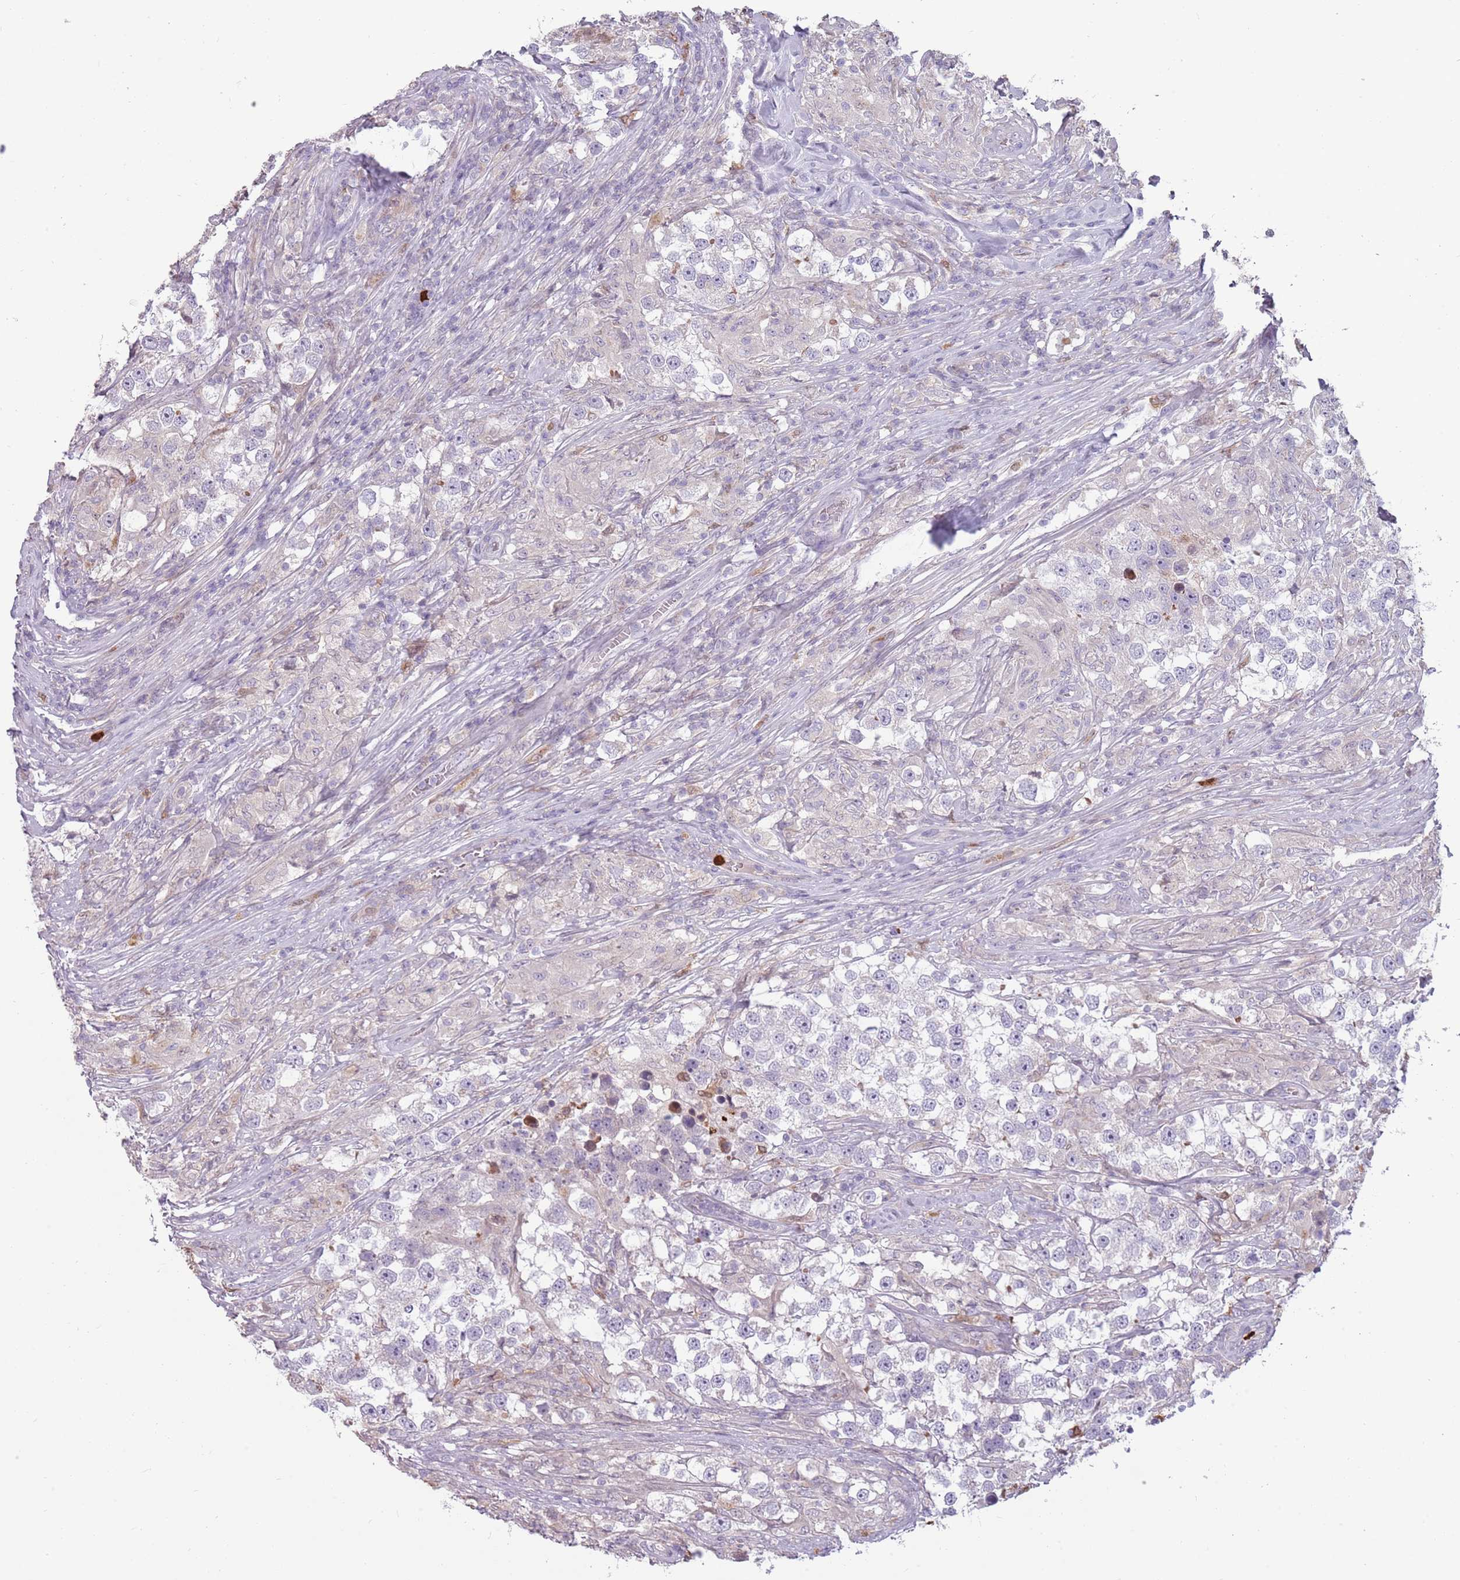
{"staining": {"intensity": "negative", "quantity": "none", "location": "none"}, "tissue": "testis cancer", "cell_type": "Tumor cells", "image_type": "cancer", "snomed": [{"axis": "morphology", "description": "Seminoma, NOS"}, {"axis": "topography", "description": "Testis"}], "caption": "A micrograph of testis cancer stained for a protein reveals no brown staining in tumor cells.", "gene": "SPAG4", "patient": {"sex": "male", "age": 46}}